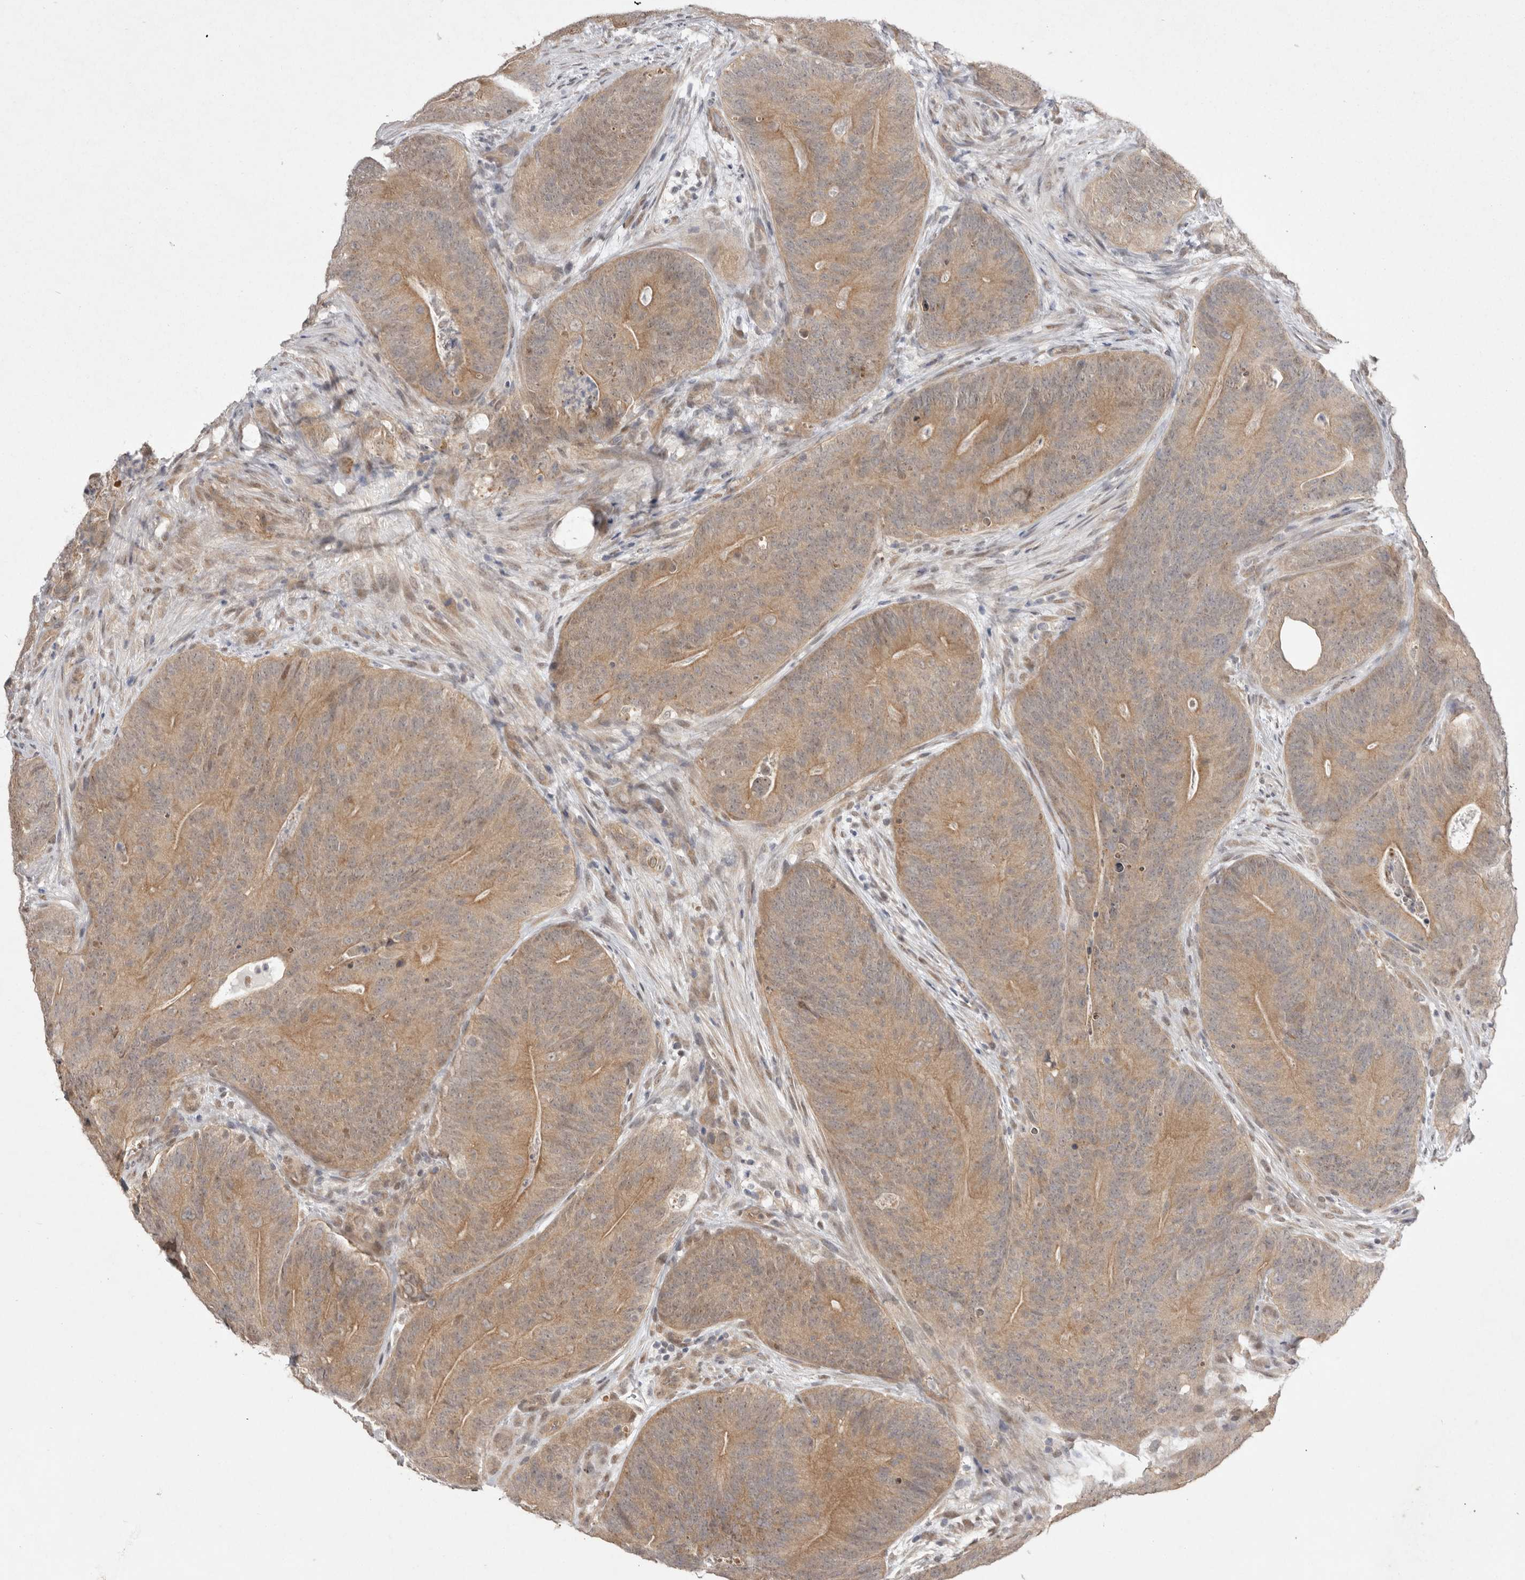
{"staining": {"intensity": "moderate", "quantity": ">75%", "location": "cytoplasmic/membranous"}, "tissue": "colorectal cancer", "cell_type": "Tumor cells", "image_type": "cancer", "snomed": [{"axis": "morphology", "description": "Normal tissue, NOS"}, {"axis": "topography", "description": "Colon"}], "caption": "Tumor cells demonstrate medium levels of moderate cytoplasmic/membranous expression in approximately >75% of cells in colorectal cancer.", "gene": "NSUN4", "patient": {"sex": "female", "age": 82}}